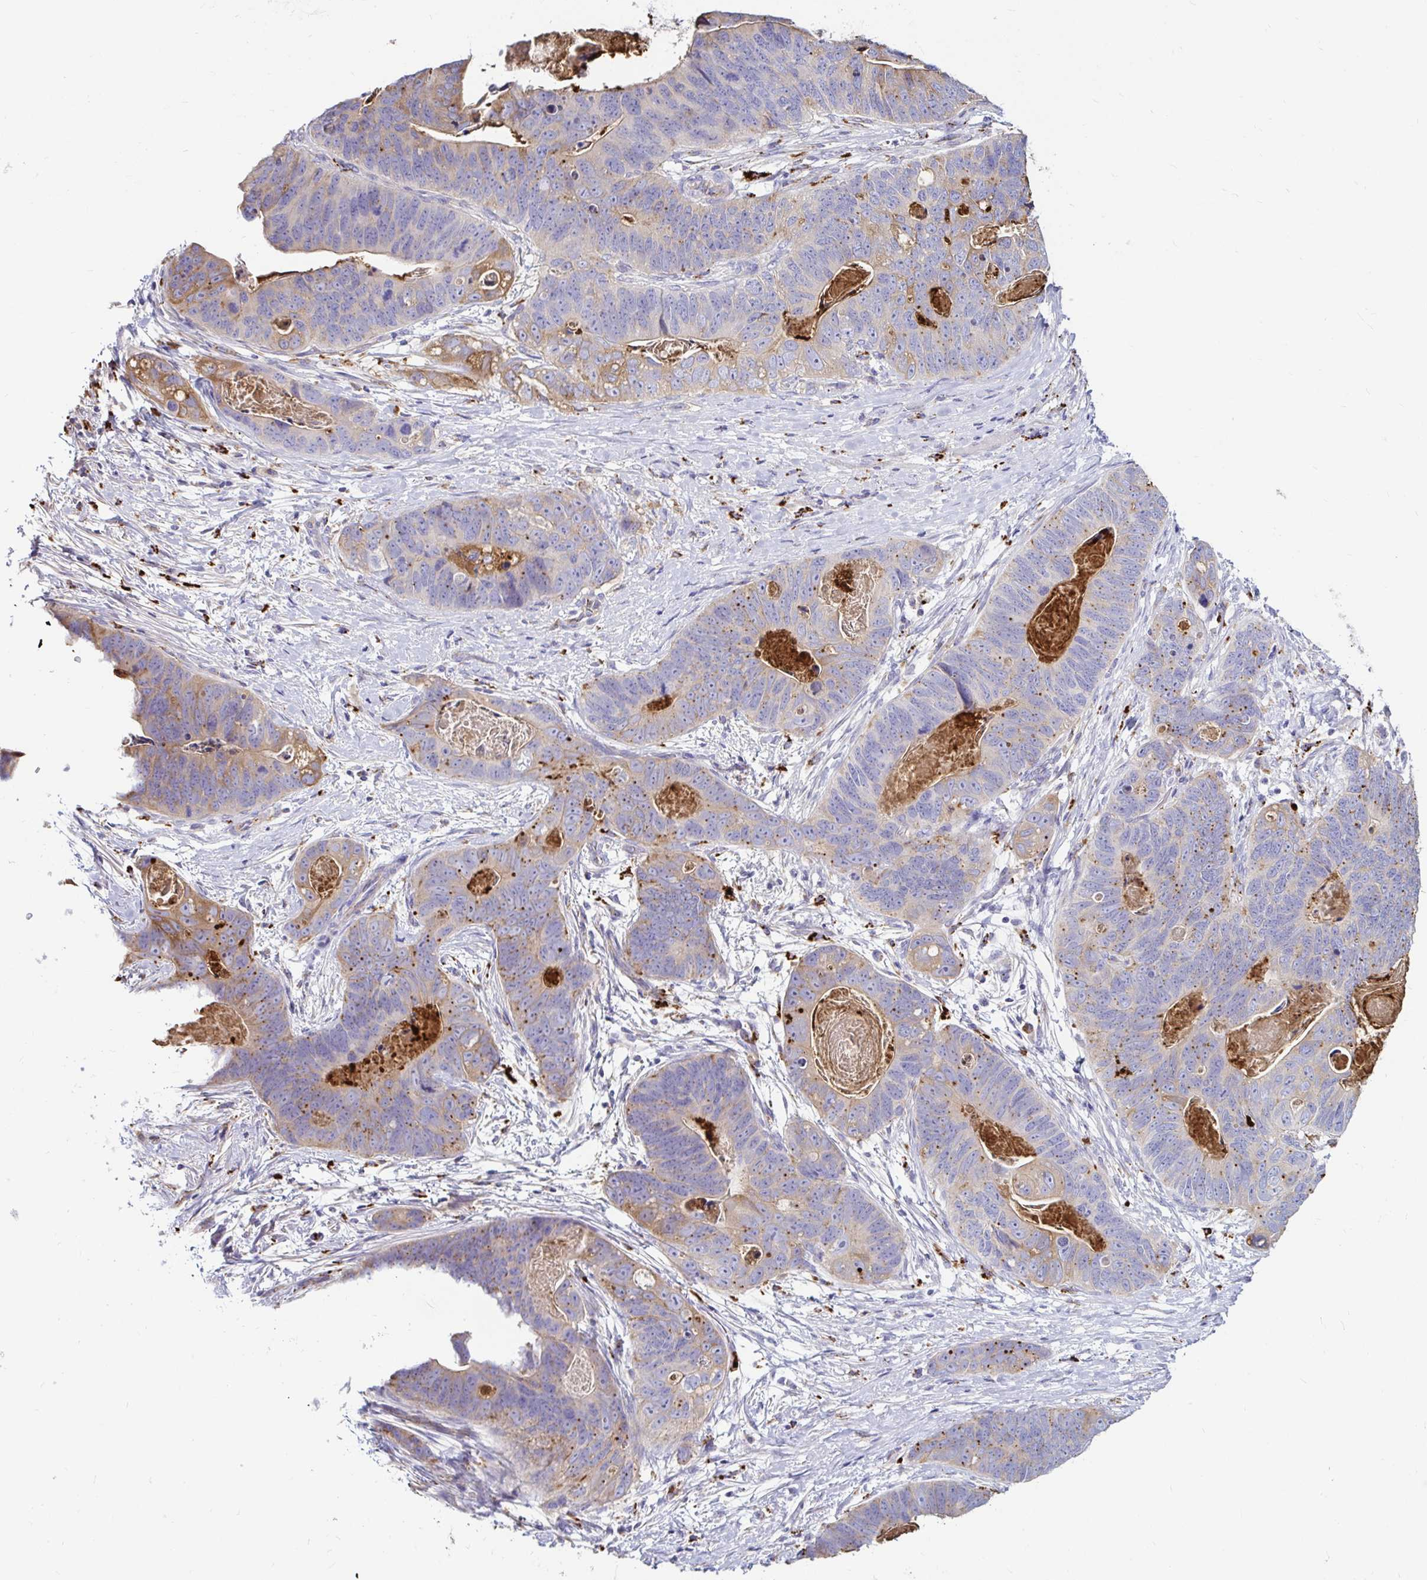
{"staining": {"intensity": "moderate", "quantity": "25%-75%", "location": "cytoplasmic/membranous"}, "tissue": "stomach cancer", "cell_type": "Tumor cells", "image_type": "cancer", "snomed": [{"axis": "morphology", "description": "Normal tissue, NOS"}, {"axis": "morphology", "description": "Adenocarcinoma, NOS"}, {"axis": "topography", "description": "Stomach"}], "caption": "A high-resolution histopathology image shows immunohistochemistry (IHC) staining of stomach adenocarcinoma, which shows moderate cytoplasmic/membranous positivity in about 25%-75% of tumor cells.", "gene": "FUCA1", "patient": {"sex": "female", "age": 89}}